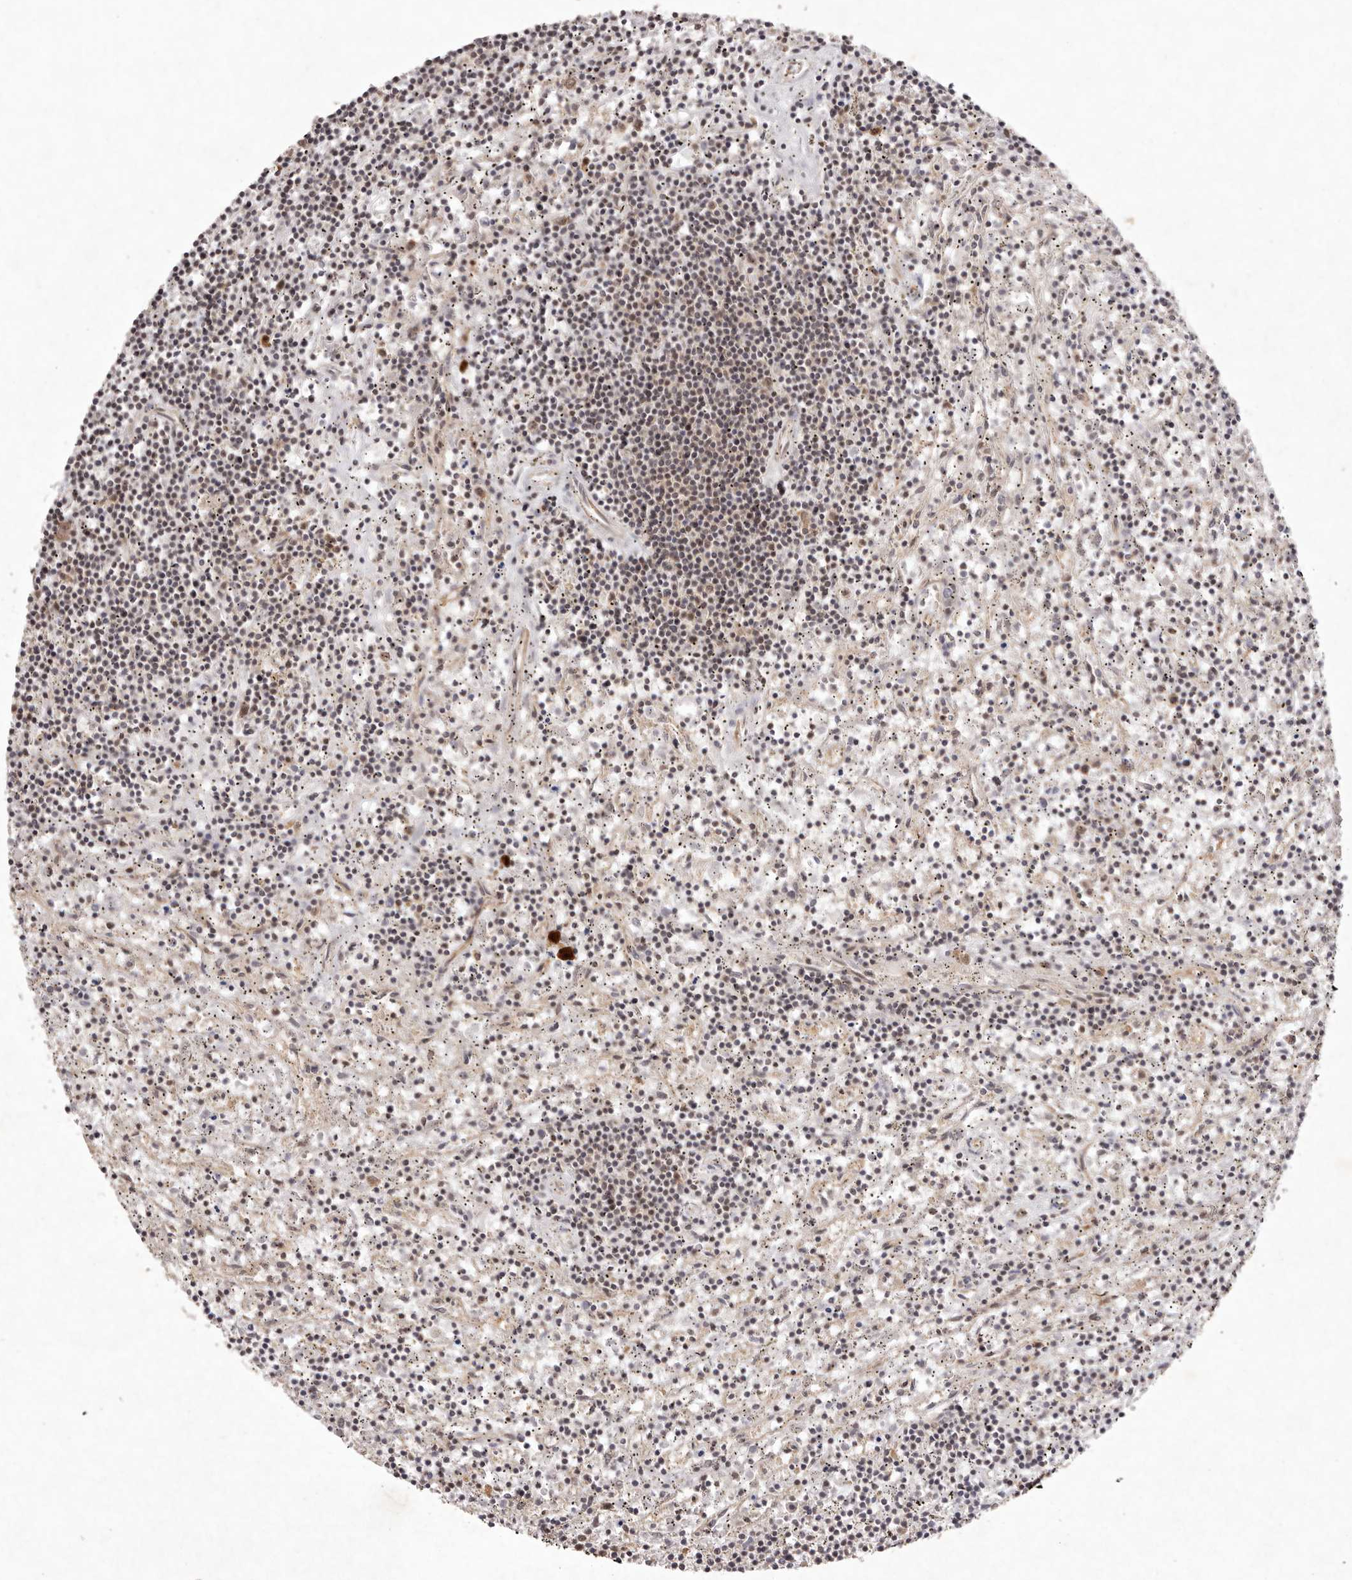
{"staining": {"intensity": "weak", "quantity": "25%-75%", "location": "cytoplasmic/membranous,nuclear"}, "tissue": "lymphoma", "cell_type": "Tumor cells", "image_type": "cancer", "snomed": [{"axis": "morphology", "description": "Malignant lymphoma, non-Hodgkin's type, Low grade"}, {"axis": "topography", "description": "Spleen"}], "caption": "A histopathology image of lymphoma stained for a protein shows weak cytoplasmic/membranous and nuclear brown staining in tumor cells. The protein of interest is shown in brown color, while the nuclei are stained blue.", "gene": "BUD31", "patient": {"sex": "male", "age": 76}}